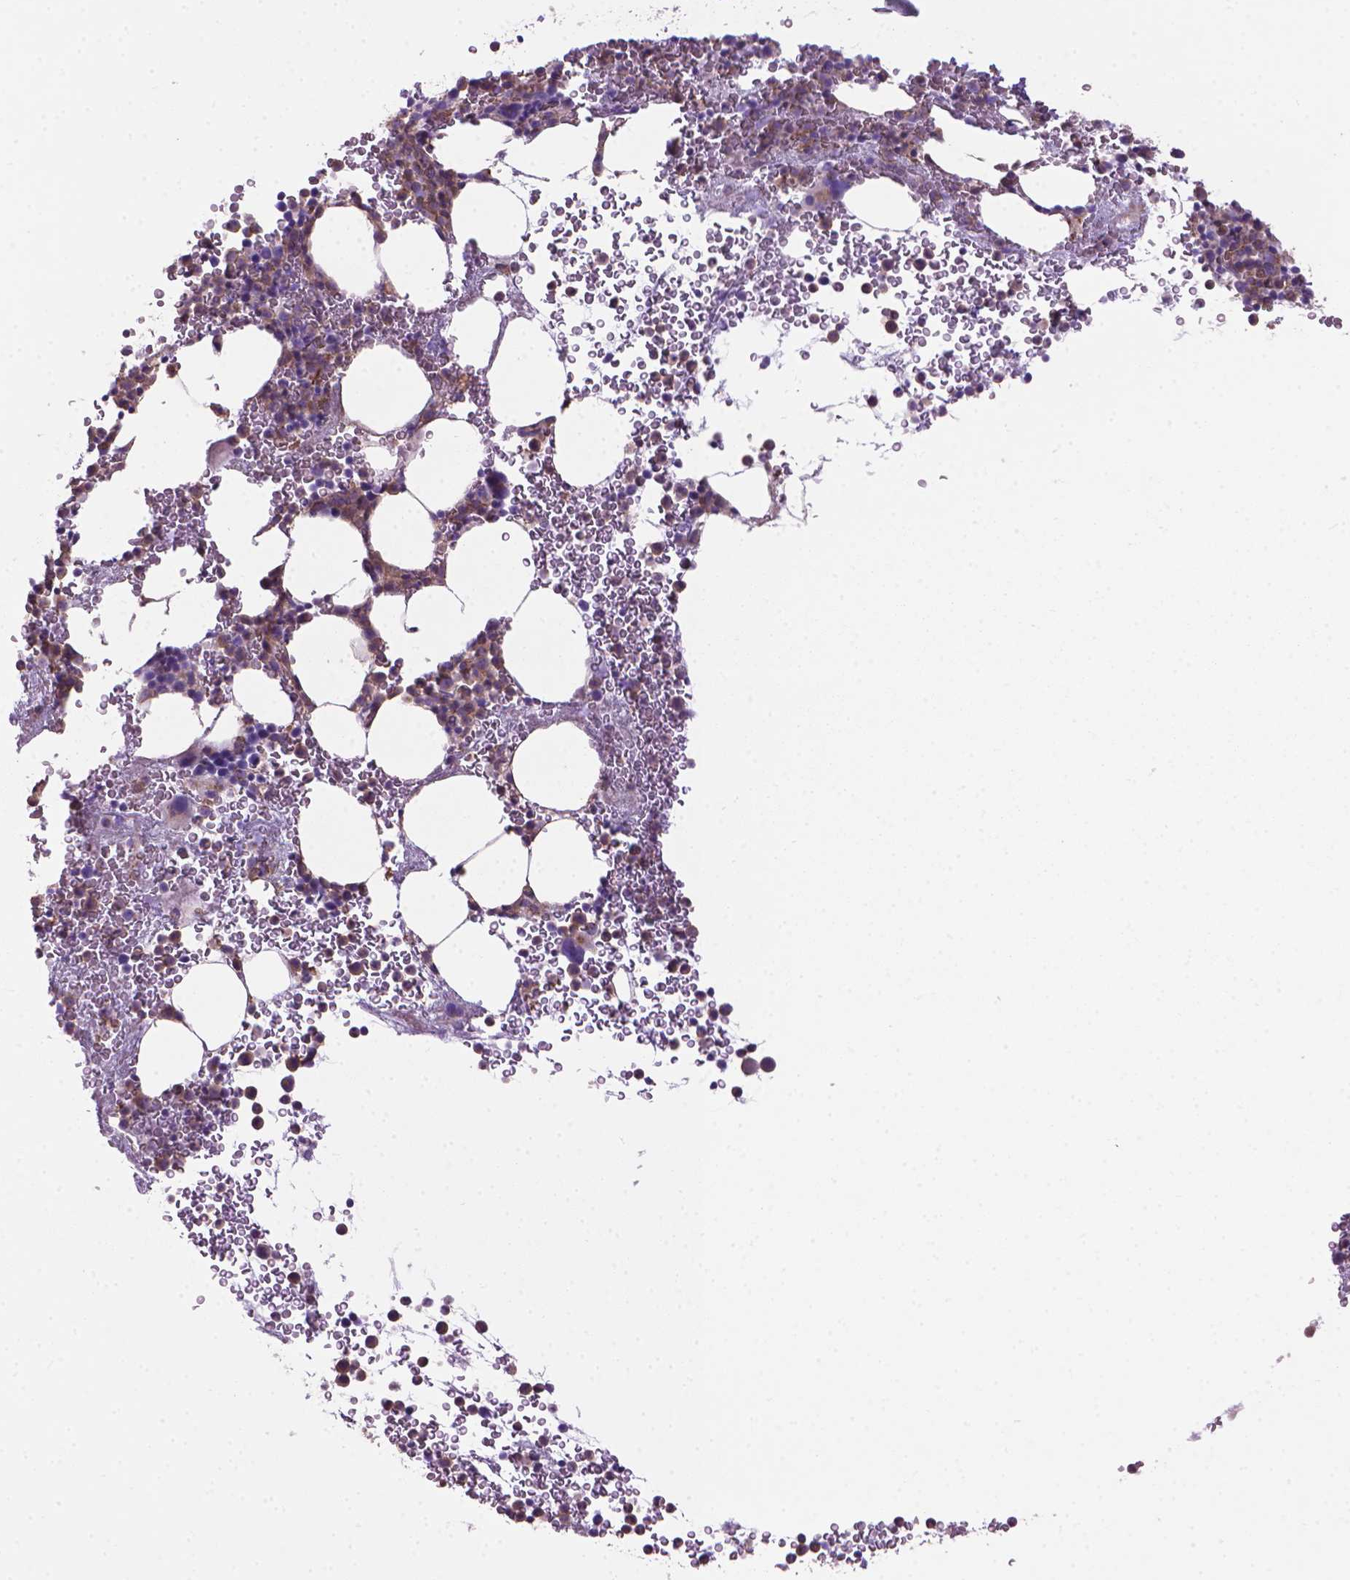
{"staining": {"intensity": "negative", "quantity": "none", "location": "none"}, "tissue": "bone marrow", "cell_type": "Hematopoietic cells", "image_type": "normal", "snomed": [{"axis": "morphology", "description": "Normal tissue, NOS"}, {"axis": "topography", "description": "Bone marrow"}], "caption": "Micrograph shows no significant protein staining in hematopoietic cells of normal bone marrow.", "gene": "TENT5A", "patient": {"sex": "female", "age": 56}}